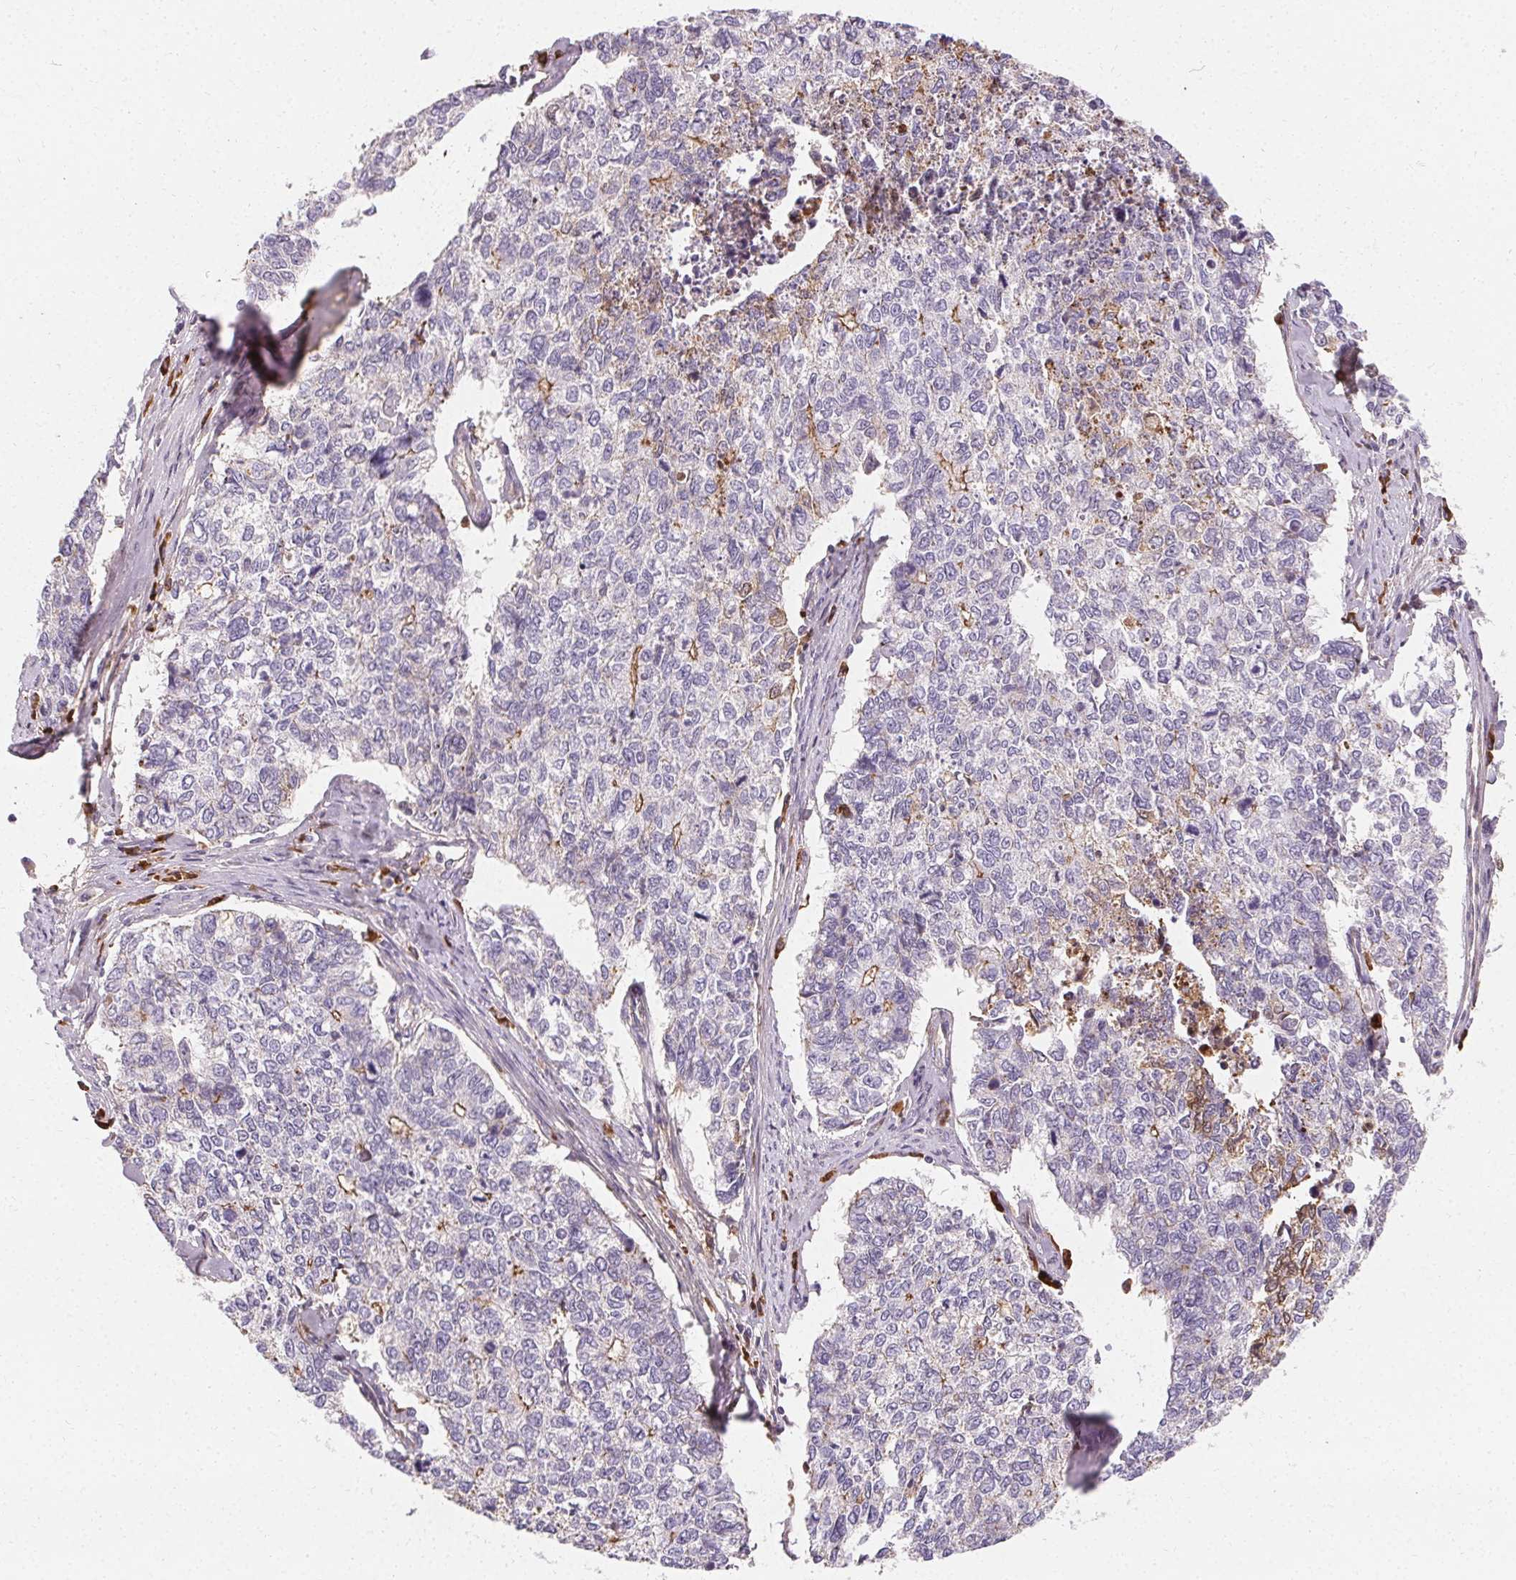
{"staining": {"intensity": "weak", "quantity": "<25%", "location": "cytoplasmic/membranous"}, "tissue": "cervical cancer", "cell_type": "Tumor cells", "image_type": "cancer", "snomed": [{"axis": "morphology", "description": "Adenocarcinoma, NOS"}, {"axis": "topography", "description": "Cervix"}], "caption": "Adenocarcinoma (cervical) was stained to show a protein in brown. There is no significant expression in tumor cells. The staining was performed using DAB to visualize the protein expression in brown, while the nuclei were stained in blue with hematoxylin (Magnification: 20x).", "gene": "APLP1", "patient": {"sex": "female", "age": 63}}